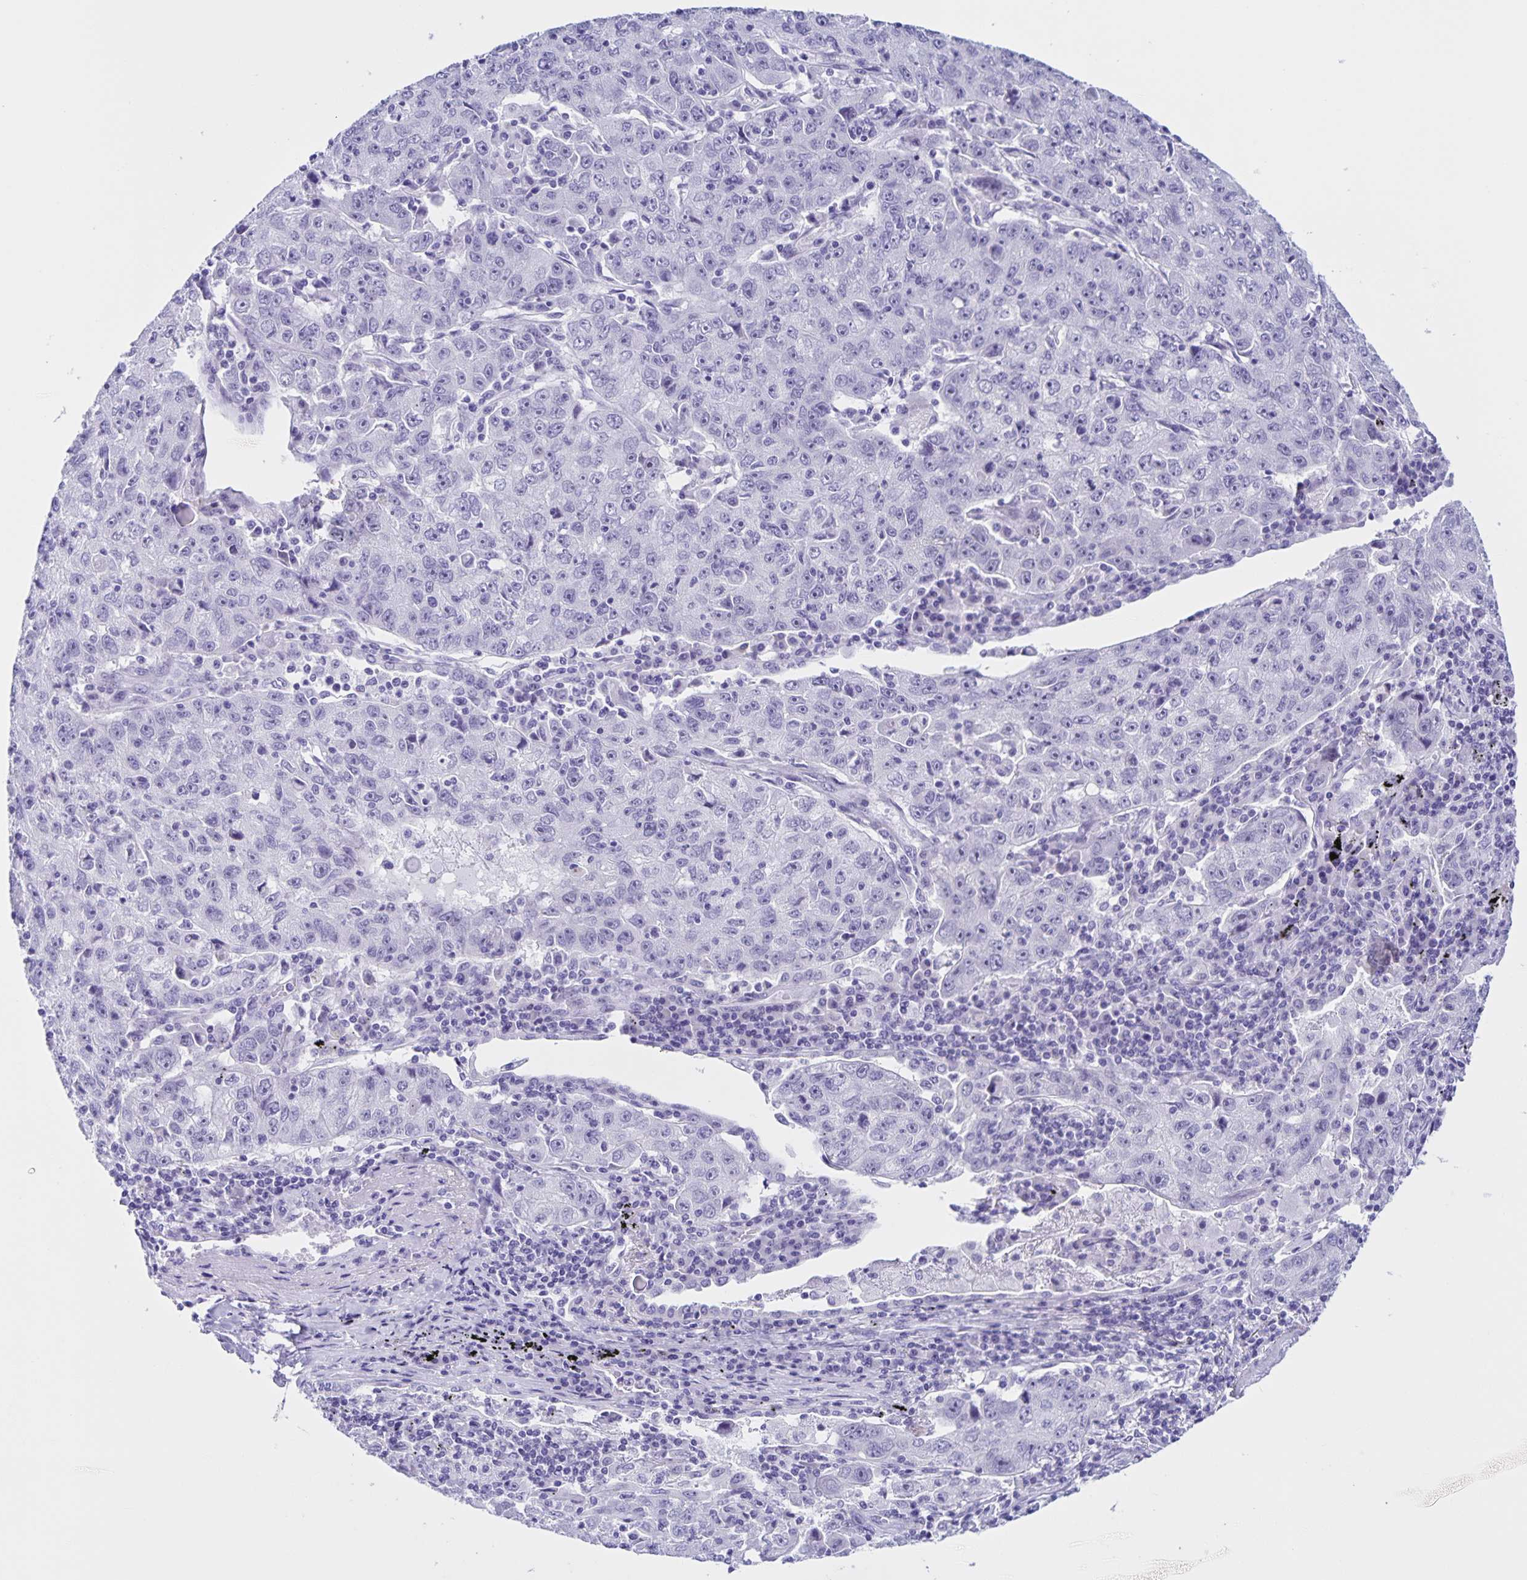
{"staining": {"intensity": "negative", "quantity": "none", "location": "none"}, "tissue": "lung cancer", "cell_type": "Tumor cells", "image_type": "cancer", "snomed": [{"axis": "morphology", "description": "Normal morphology"}, {"axis": "morphology", "description": "Adenocarcinoma, NOS"}, {"axis": "topography", "description": "Lymph node"}, {"axis": "topography", "description": "Lung"}], "caption": "This is an IHC micrograph of lung cancer. There is no expression in tumor cells.", "gene": "FAM170A", "patient": {"sex": "female", "age": 57}}